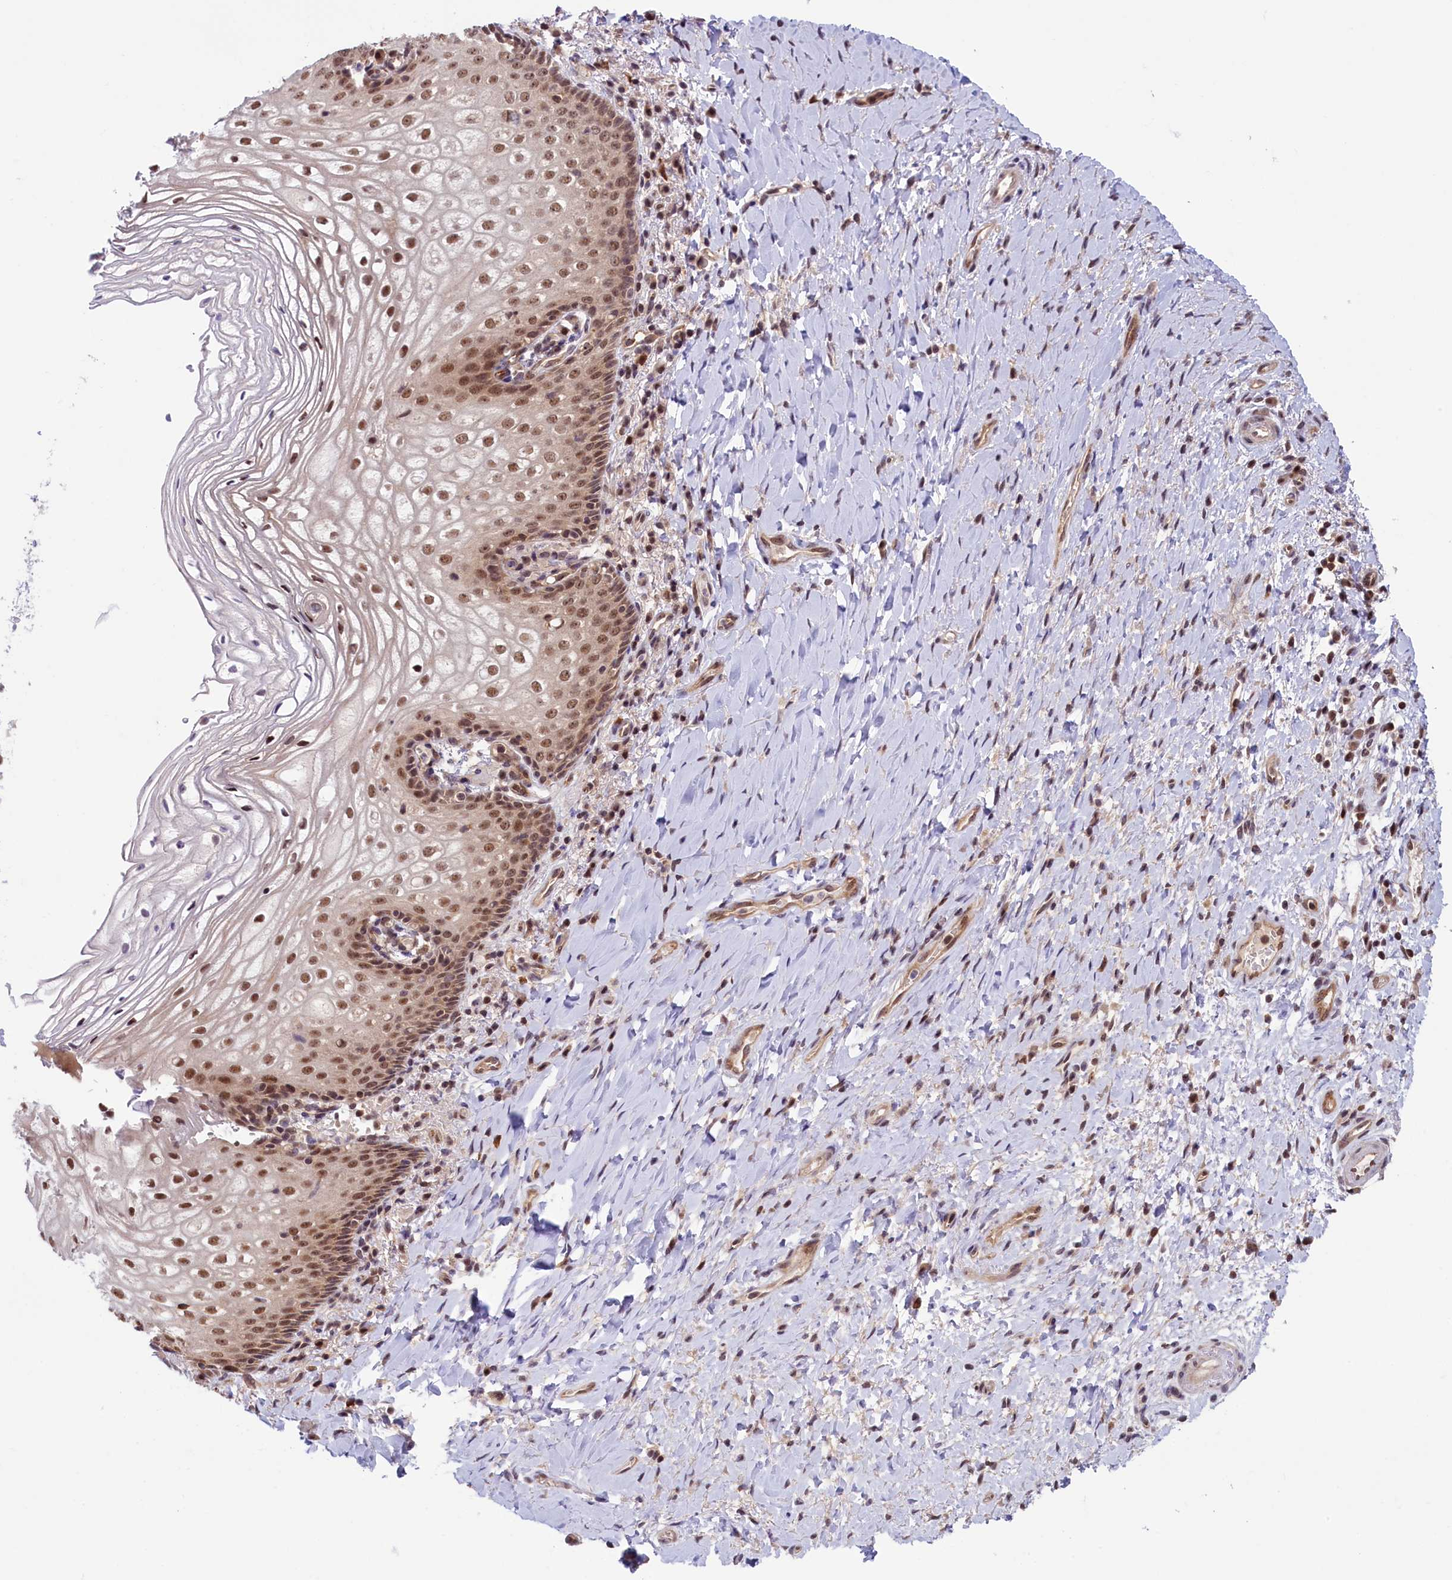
{"staining": {"intensity": "moderate", "quantity": ">75%", "location": "nuclear"}, "tissue": "vagina", "cell_type": "Squamous epithelial cells", "image_type": "normal", "snomed": [{"axis": "morphology", "description": "Normal tissue, NOS"}, {"axis": "topography", "description": "Vagina"}], "caption": "A photomicrograph of human vagina stained for a protein demonstrates moderate nuclear brown staining in squamous epithelial cells.", "gene": "SLC7A6OS", "patient": {"sex": "female", "age": 60}}